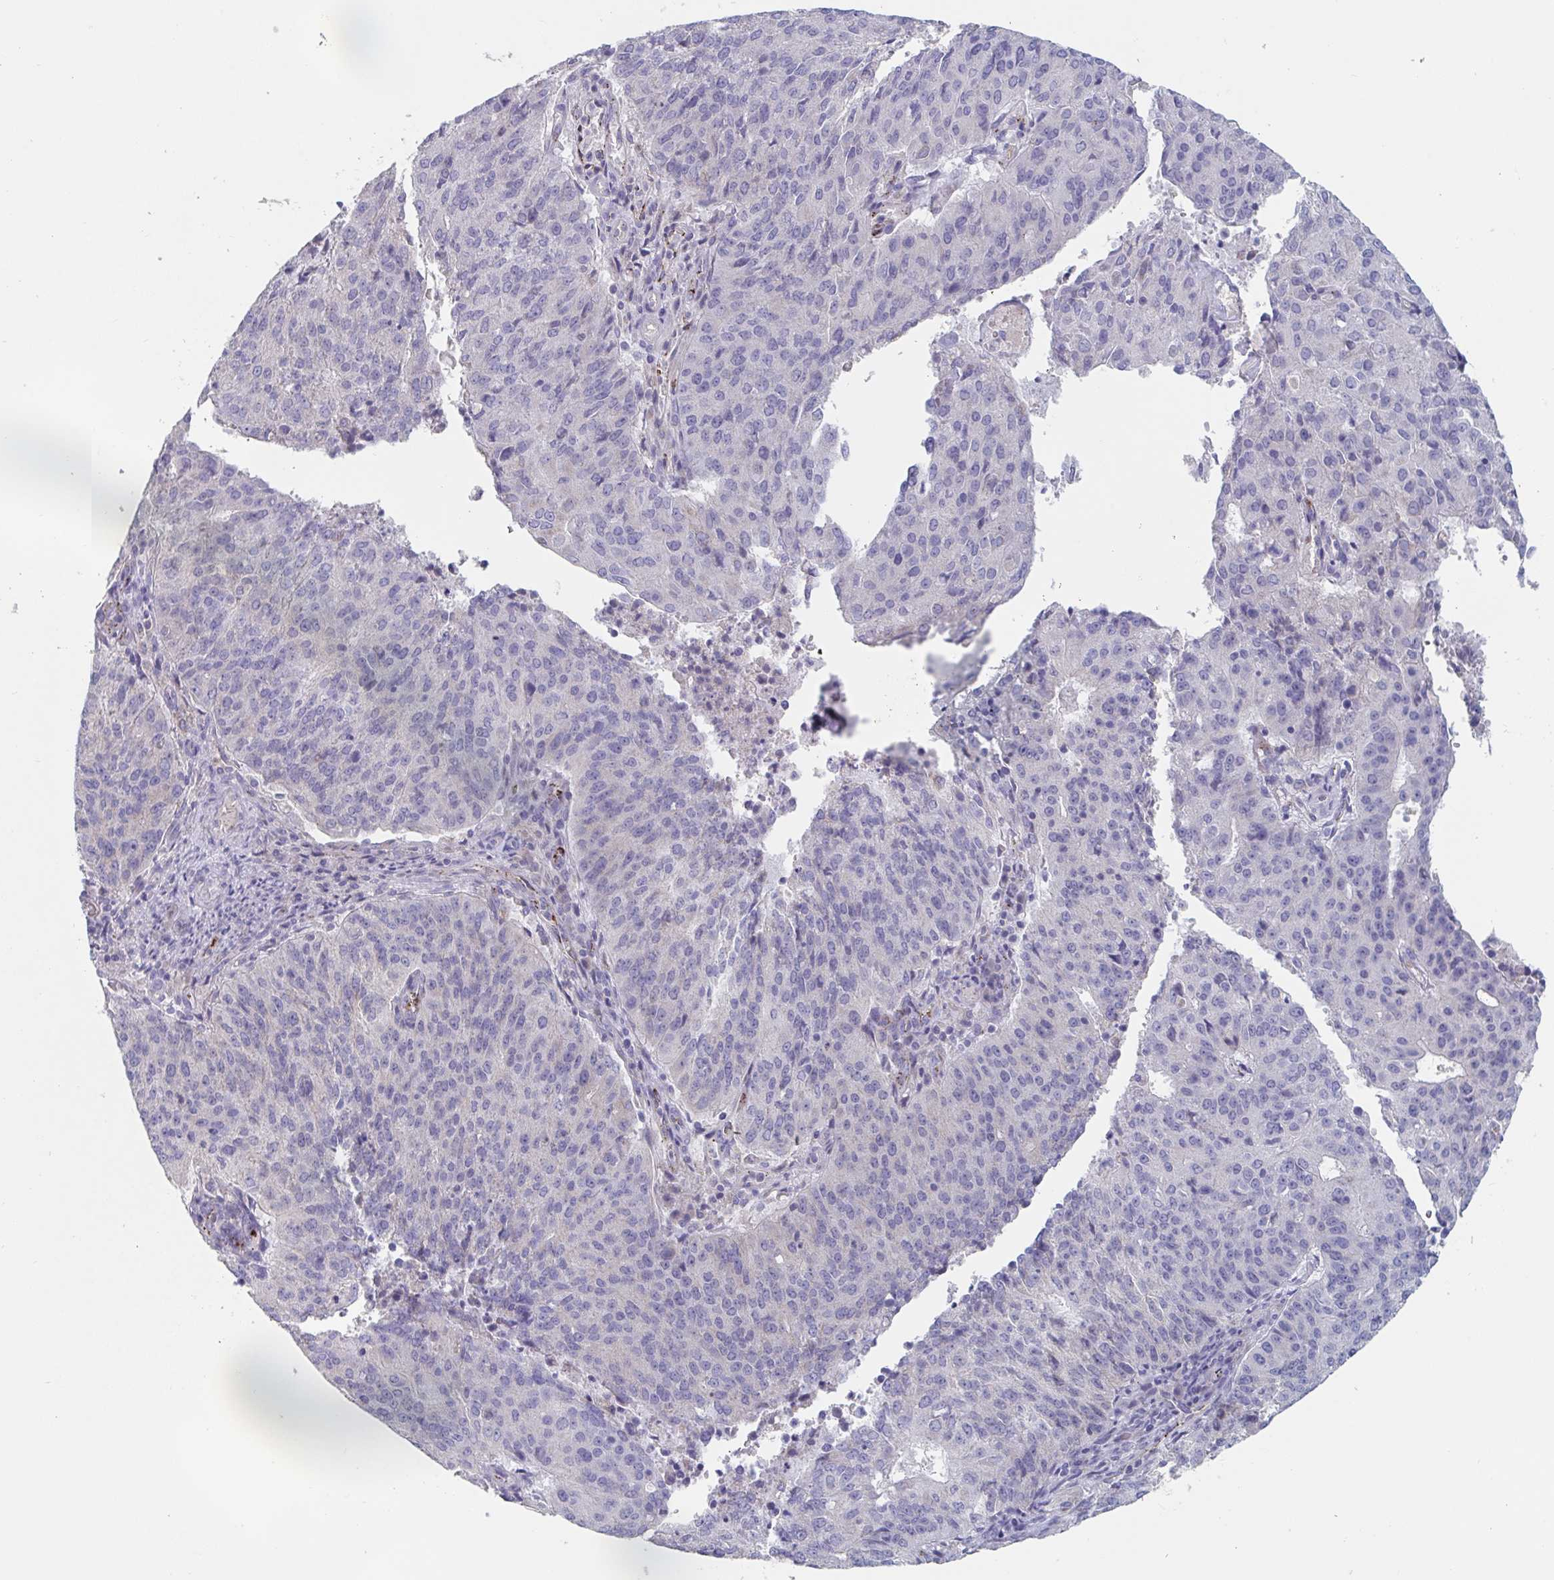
{"staining": {"intensity": "negative", "quantity": "none", "location": "none"}, "tissue": "endometrial cancer", "cell_type": "Tumor cells", "image_type": "cancer", "snomed": [{"axis": "morphology", "description": "Adenocarcinoma, NOS"}, {"axis": "topography", "description": "Endometrium"}], "caption": "Protein analysis of endometrial adenocarcinoma exhibits no significant expression in tumor cells.", "gene": "ABHD16A", "patient": {"sex": "female", "age": 82}}